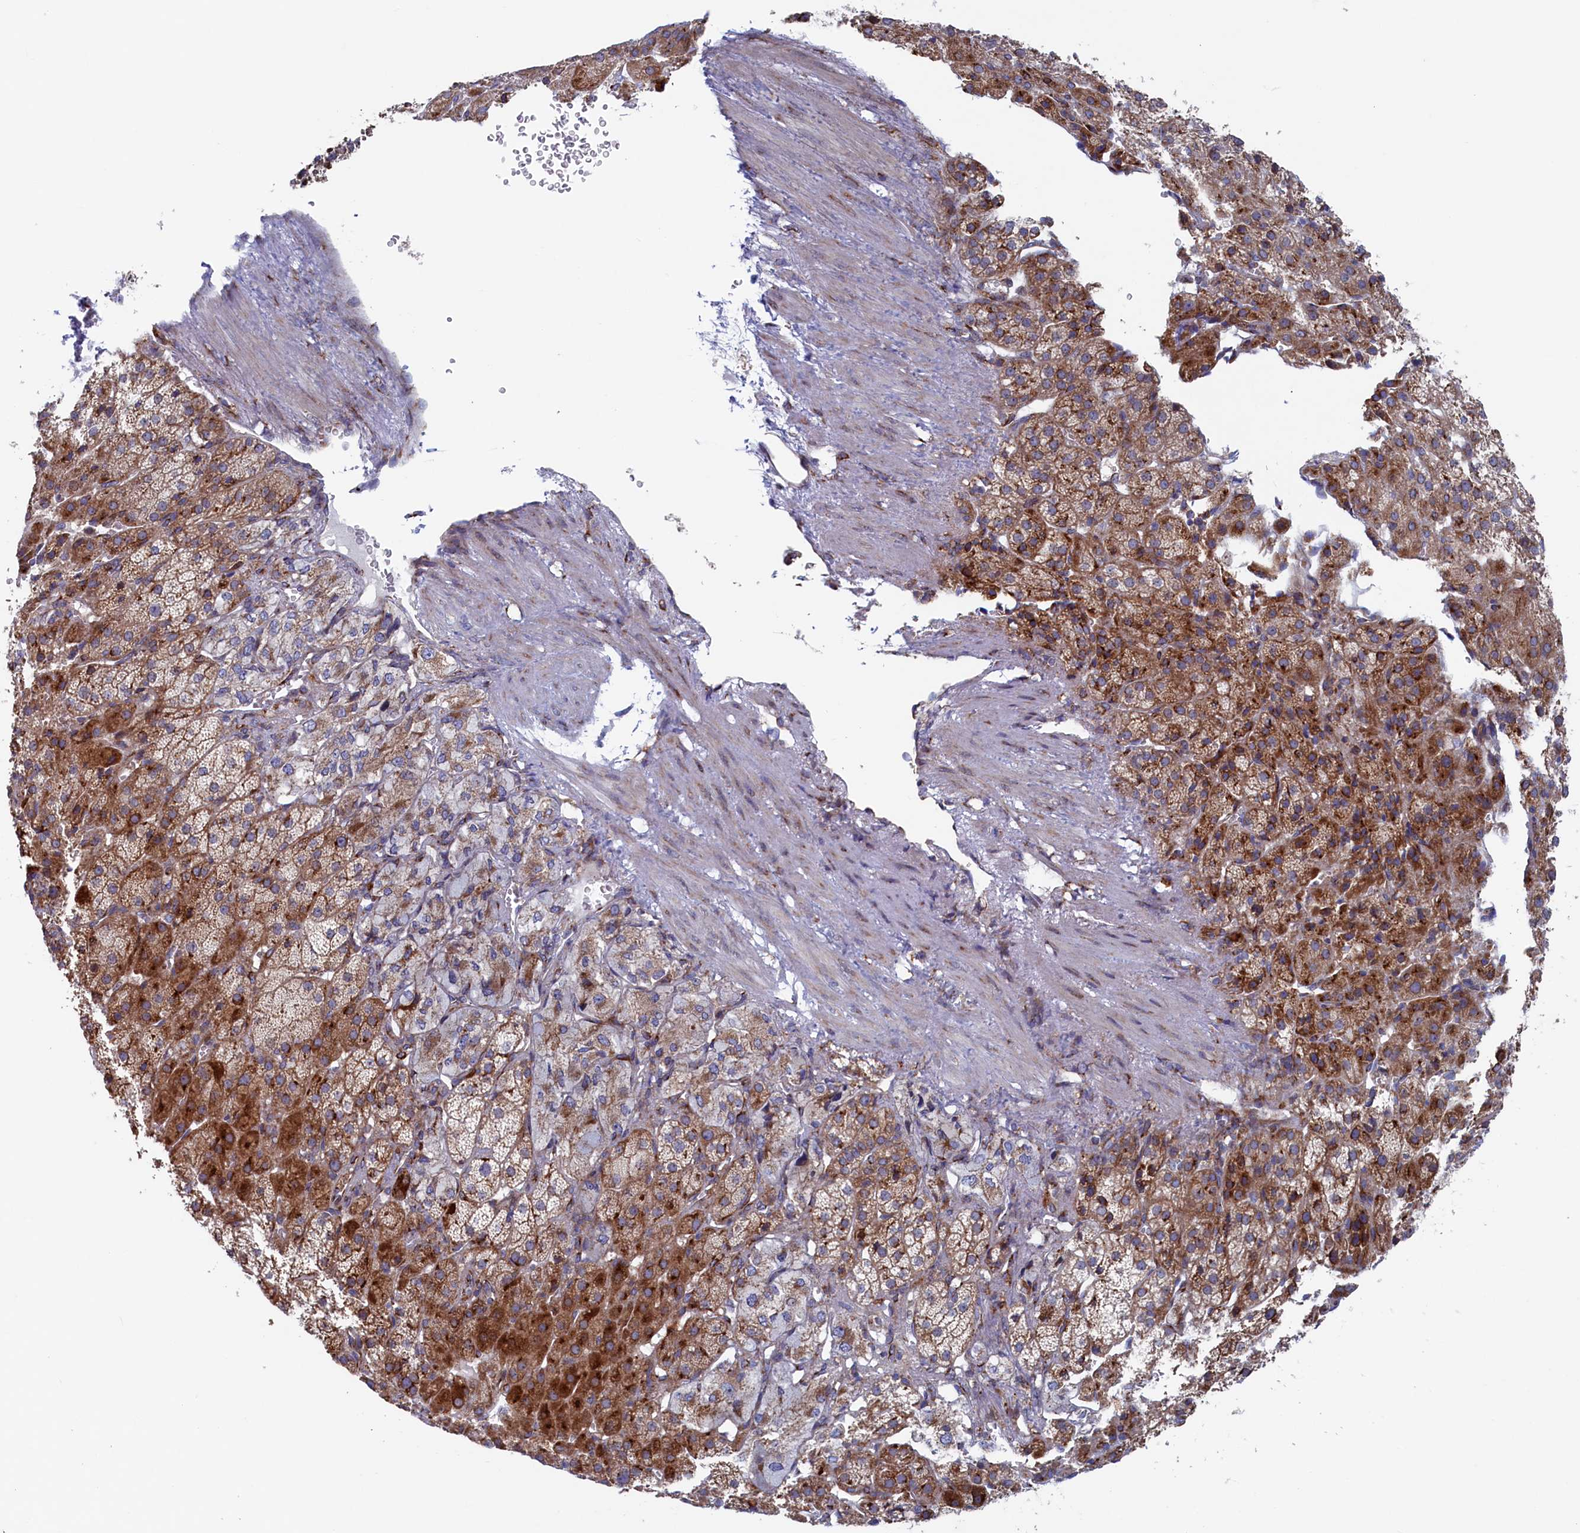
{"staining": {"intensity": "moderate", "quantity": "25%-75%", "location": "cytoplasmic/membranous"}, "tissue": "adrenal gland", "cell_type": "Glandular cells", "image_type": "normal", "snomed": [{"axis": "morphology", "description": "Normal tissue, NOS"}, {"axis": "topography", "description": "Adrenal gland"}], "caption": "IHC (DAB (3,3'-diaminobenzidine)) staining of benign adrenal gland shows moderate cytoplasmic/membranous protein expression in approximately 25%-75% of glandular cells. (Stains: DAB (3,3'-diaminobenzidine) in brown, nuclei in blue, Microscopy: brightfield microscopy at high magnification).", "gene": "MTFMT", "patient": {"sex": "female", "age": 57}}